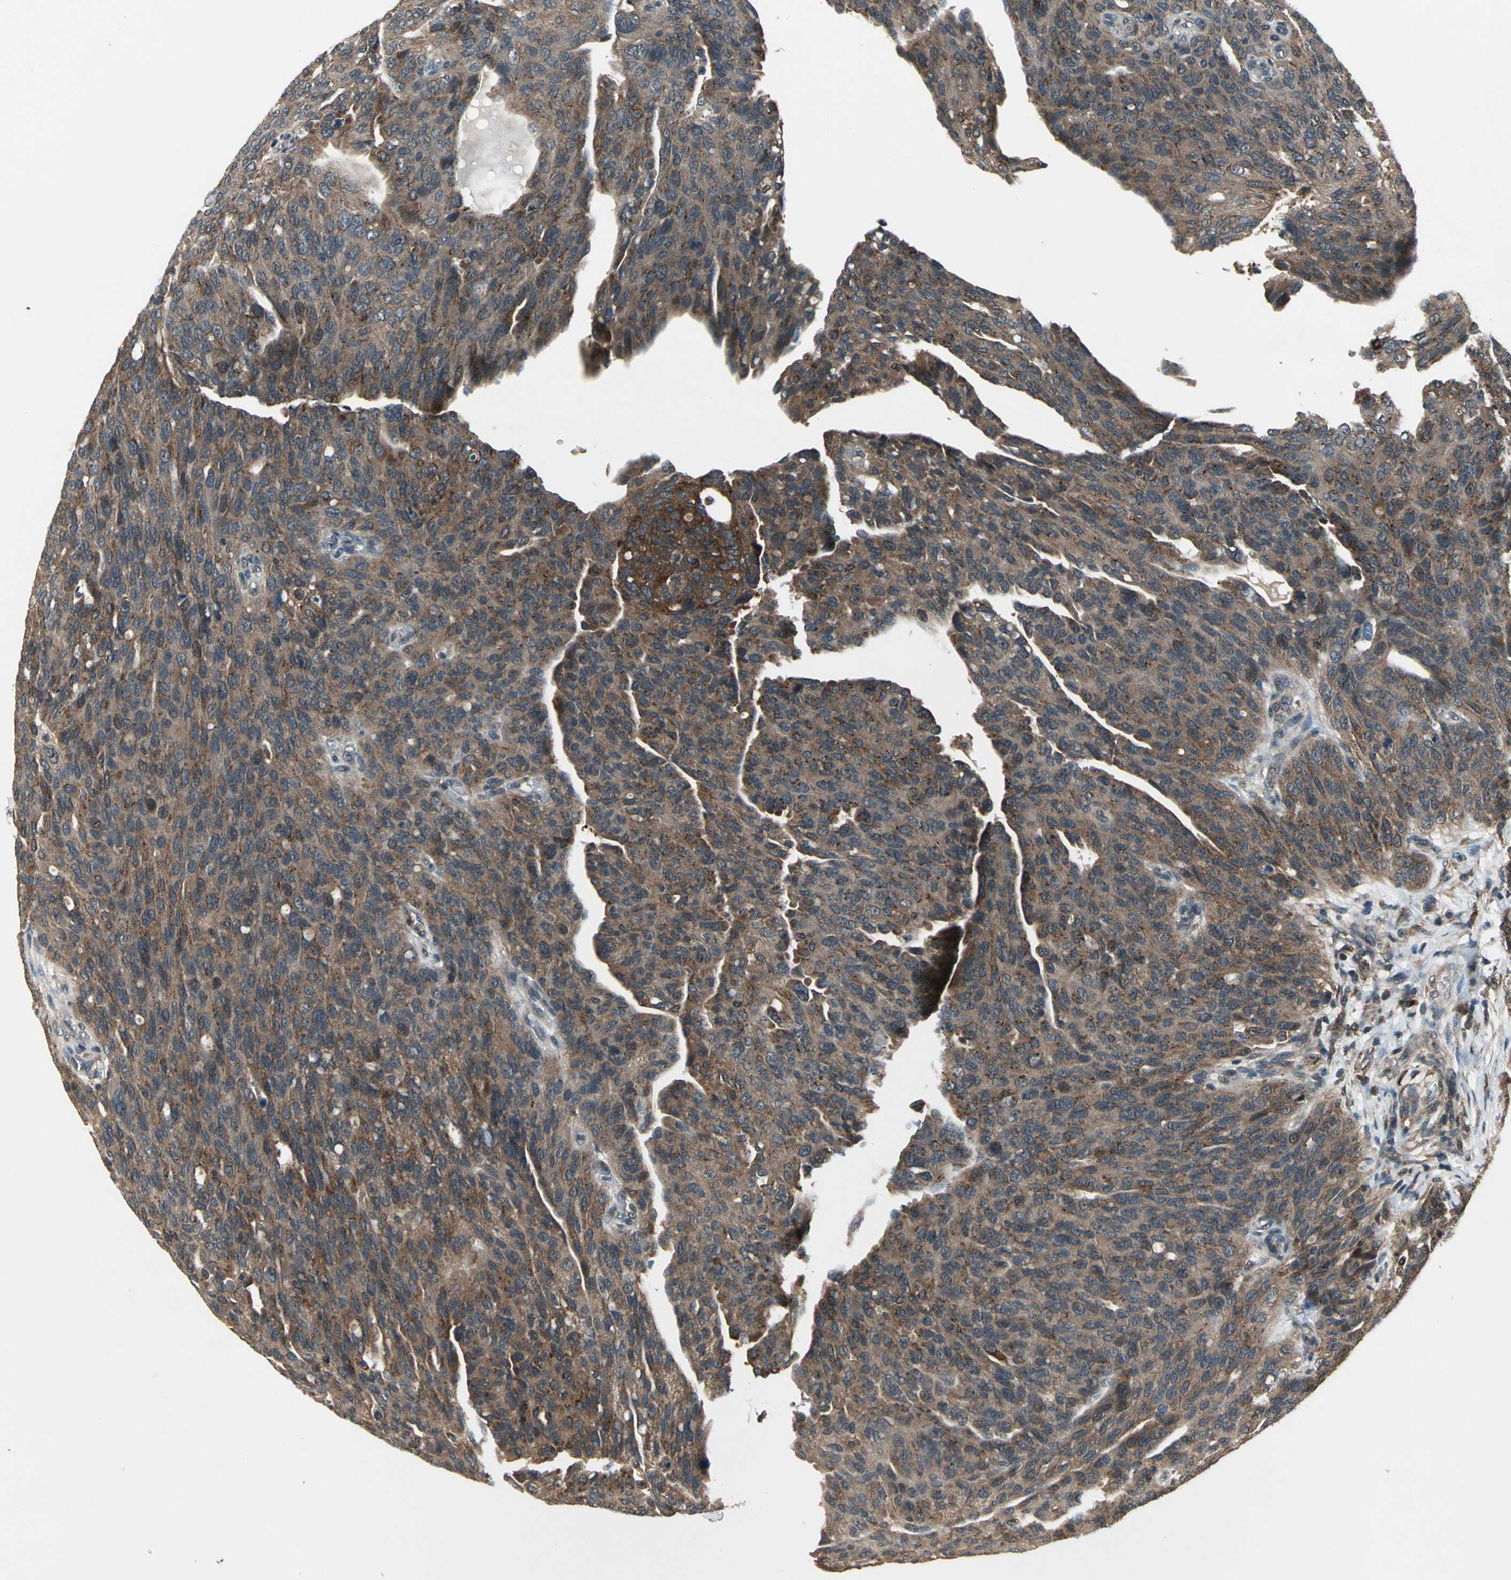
{"staining": {"intensity": "moderate", "quantity": ">75%", "location": "cytoplasmic/membranous"}, "tissue": "ovarian cancer", "cell_type": "Tumor cells", "image_type": "cancer", "snomed": [{"axis": "morphology", "description": "Carcinoma, endometroid"}, {"axis": "topography", "description": "Ovary"}], "caption": "Human ovarian endometroid carcinoma stained with a protein marker displays moderate staining in tumor cells.", "gene": "NFKBIE", "patient": {"sex": "female", "age": 60}}